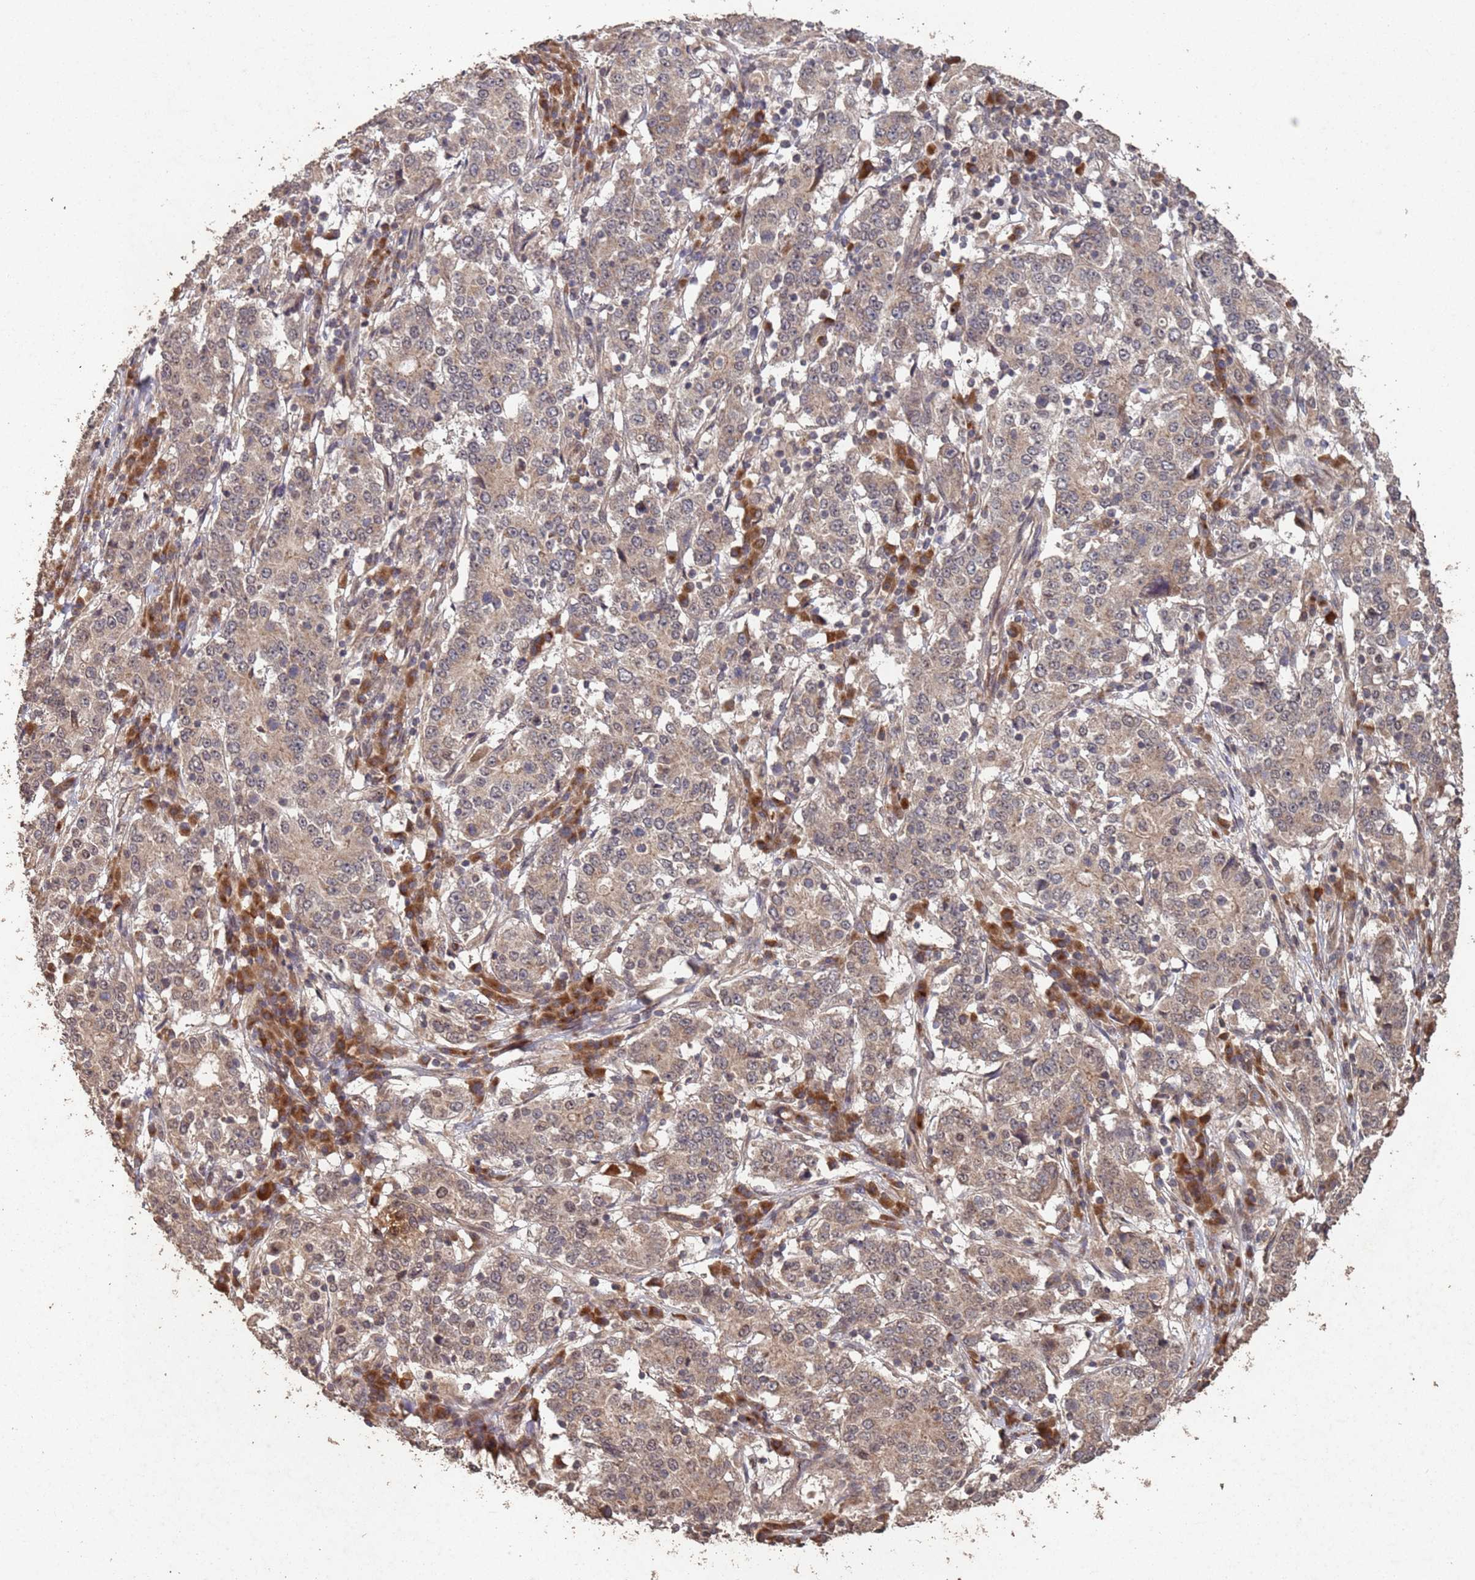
{"staining": {"intensity": "weak", "quantity": ">75%", "location": "cytoplasmic/membranous"}, "tissue": "stomach cancer", "cell_type": "Tumor cells", "image_type": "cancer", "snomed": [{"axis": "morphology", "description": "Adenocarcinoma, NOS"}, {"axis": "topography", "description": "Stomach"}], "caption": "Stomach adenocarcinoma stained with a brown dye demonstrates weak cytoplasmic/membranous positive positivity in approximately >75% of tumor cells.", "gene": "FRAT1", "patient": {"sex": "male", "age": 59}}